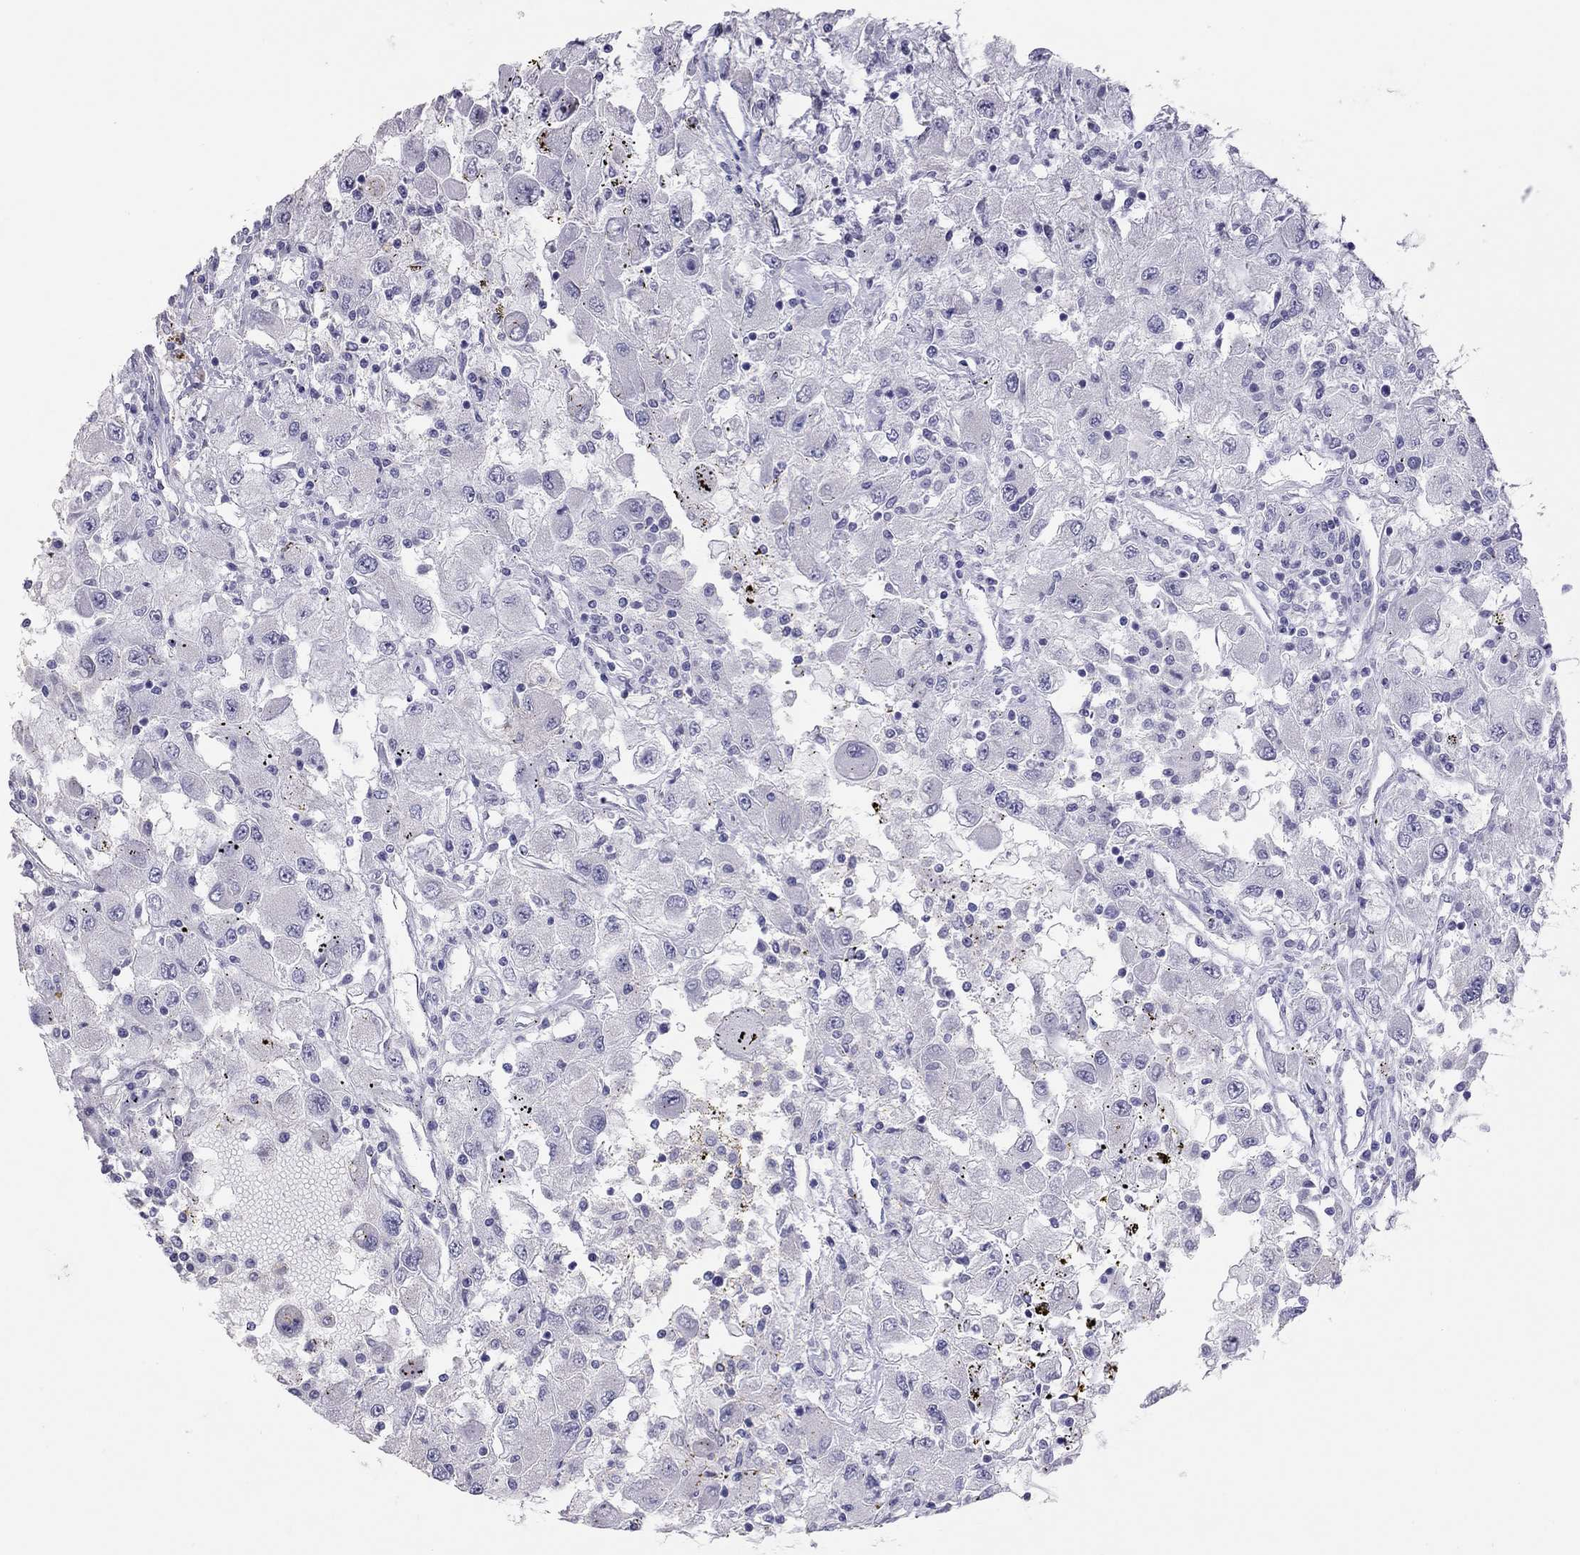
{"staining": {"intensity": "negative", "quantity": "none", "location": "none"}, "tissue": "renal cancer", "cell_type": "Tumor cells", "image_type": "cancer", "snomed": [{"axis": "morphology", "description": "Adenocarcinoma, NOS"}, {"axis": "topography", "description": "Kidney"}], "caption": "High power microscopy histopathology image of an IHC image of renal cancer, revealing no significant expression in tumor cells. (DAB immunohistochemistry visualized using brightfield microscopy, high magnification).", "gene": "MUC16", "patient": {"sex": "female", "age": 67}}